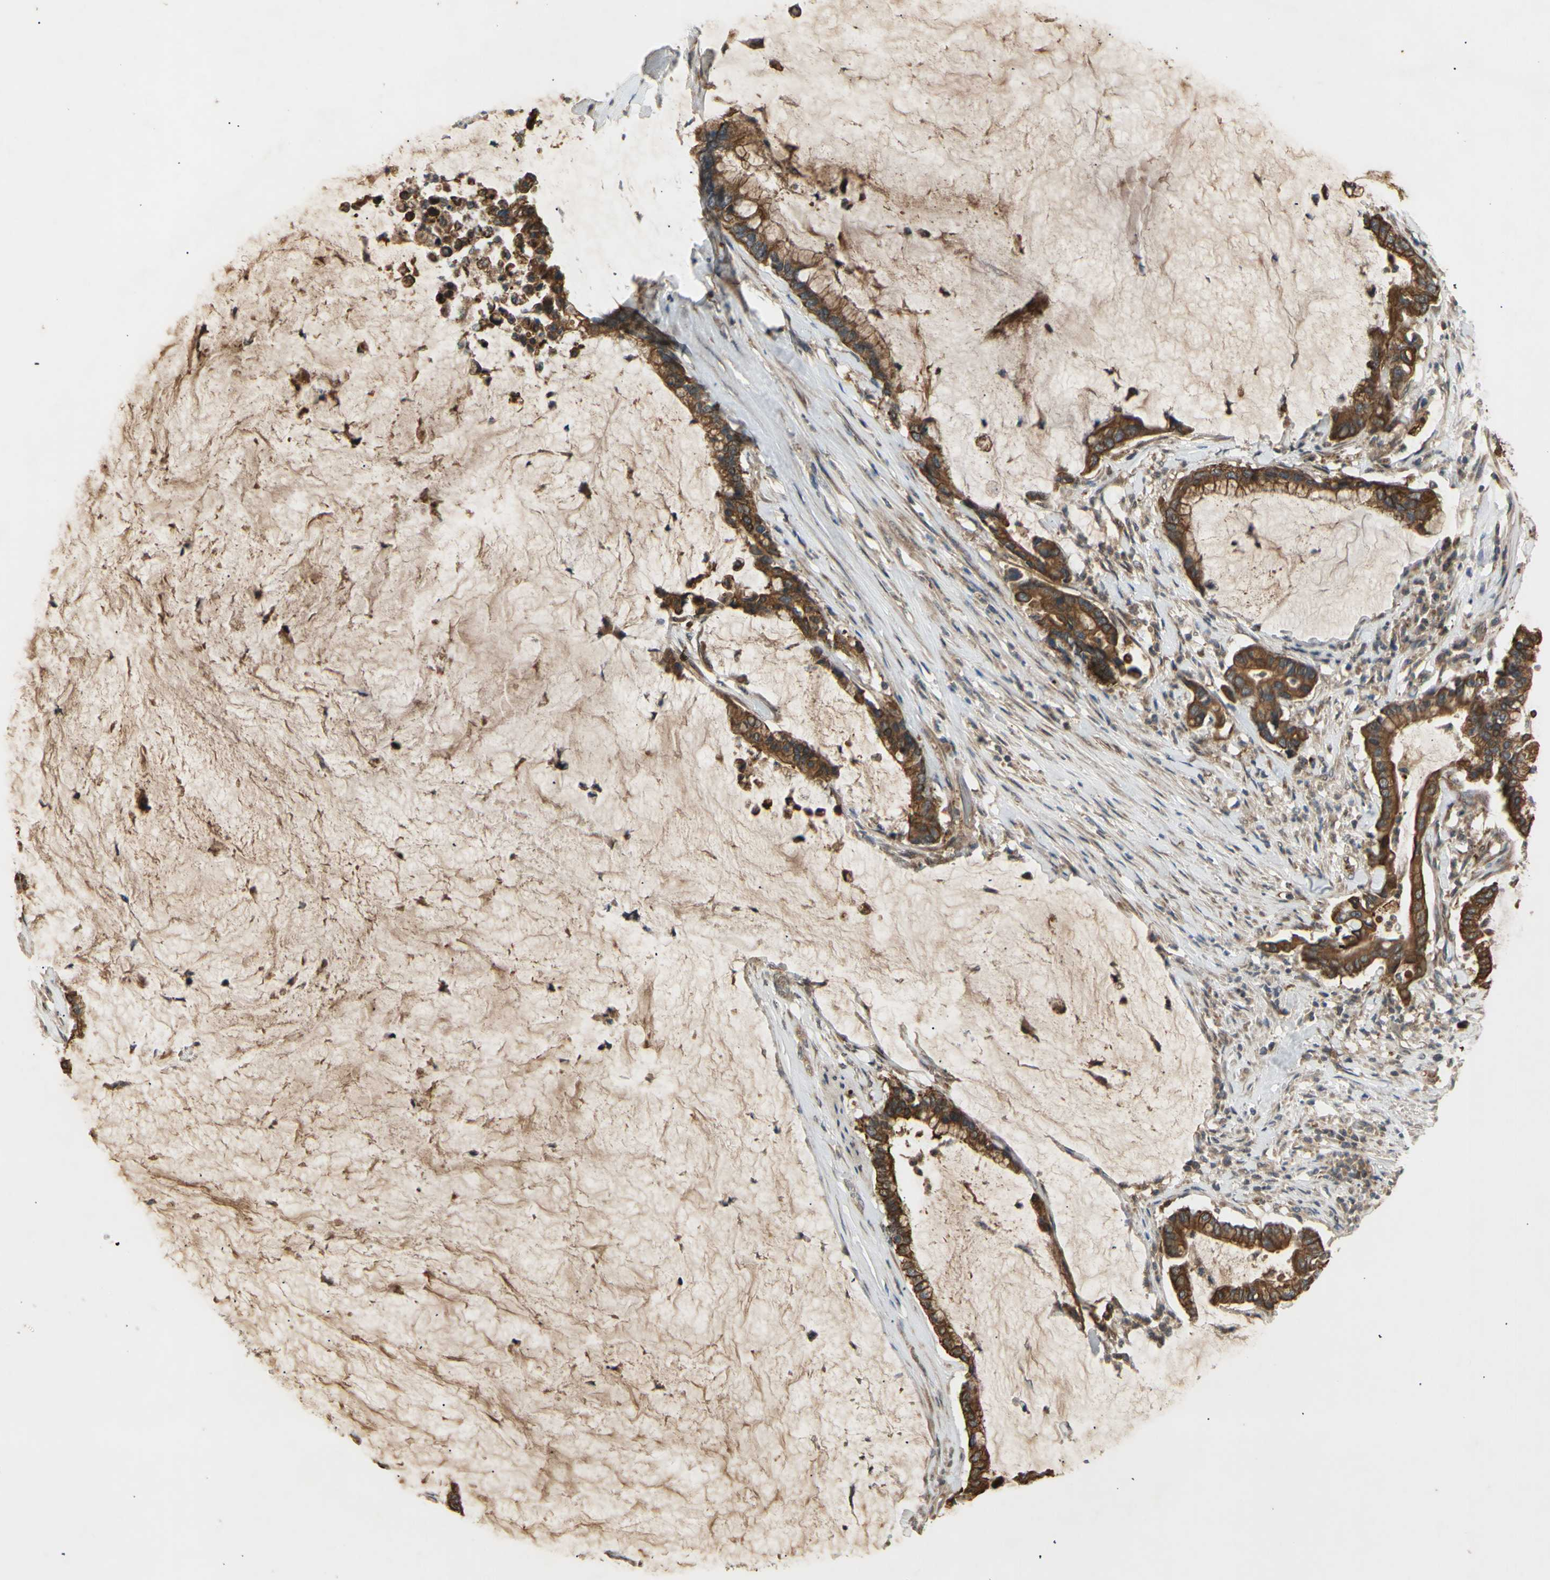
{"staining": {"intensity": "strong", "quantity": ">75%", "location": "cytoplasmic/membranous"}, "tissue": "pancreatic cancer", "cell_type": "Tumor cells", "image_type": "cancer", "snomed": [{"axis": "morphology", "description": "Adenocarcinoma, NOS"}, {"axis": "topography", "description": "Pancreas"}], "caption": "Pancreatic adenocarcinoma tissue displays strong cytoplasmic/membranous expression in approximately >75% of tumor cells, visualized by immunohistochemistry. (DAB IHC, brown staining for protein, blue staining for nuclei).", "gene": "PKN1", "patient": {"sex": "male", "age": 41}}